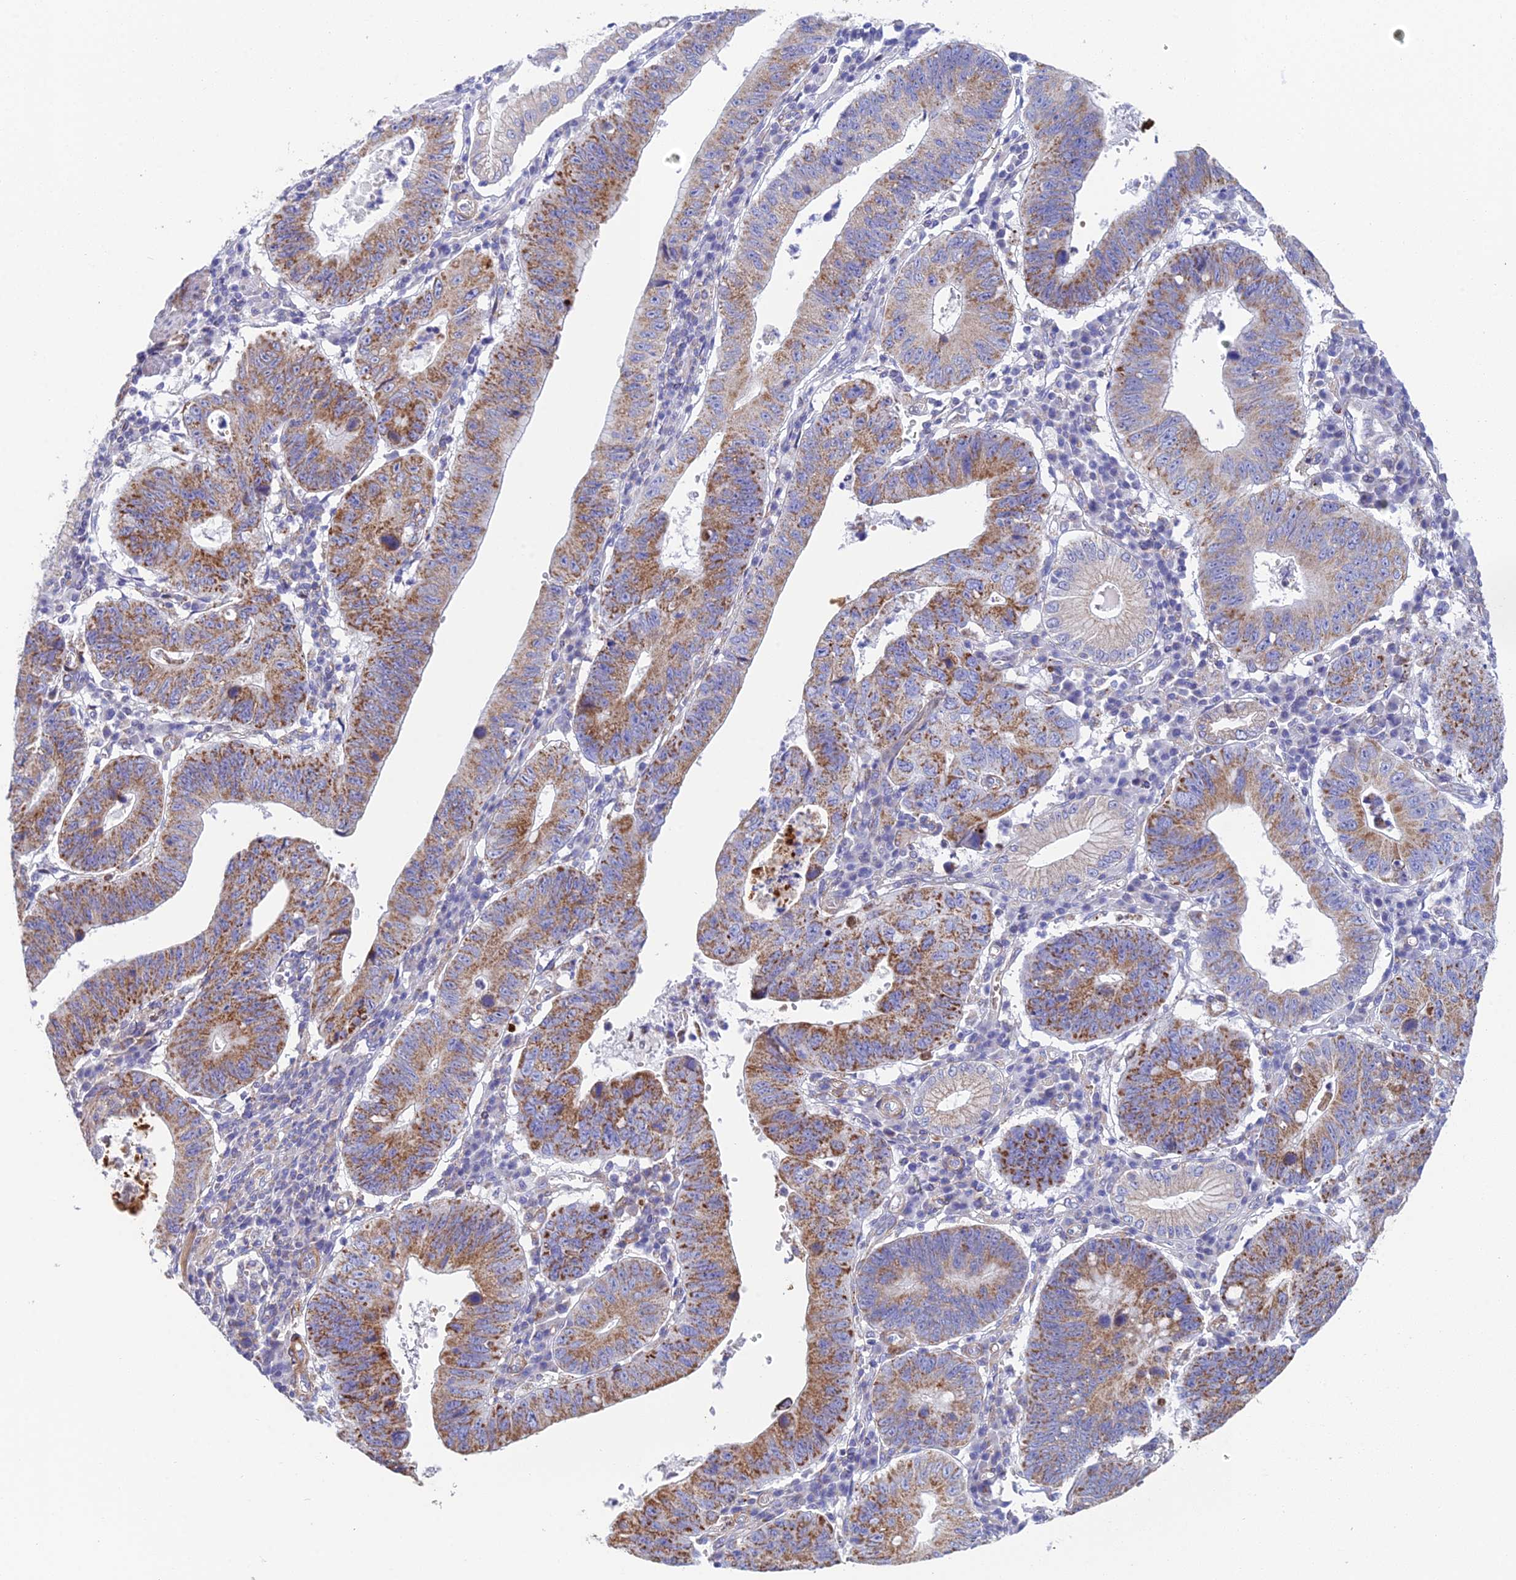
{"staining": {"intensity": "strong", "quantity": ">75%", "location": "cytoplasmic/membranous"}, "tissue": "stomach cancer", "cell_type": "Tumor cells", "image_type": "cancer", "snomed": [{"axis": "morphology", "description": "Adenocarcinoma, NOS"}, {"axis": "topography", "description": "Stomach"}], "caption": "Immunohistochemical staining of stomach adenocarcinoma displays high levels of strong cytoplasmic/membranous expression in approximately >75% of tumor cells.", "gene": "CSPG4", "patient": {"sex": "male", "age": 59}}